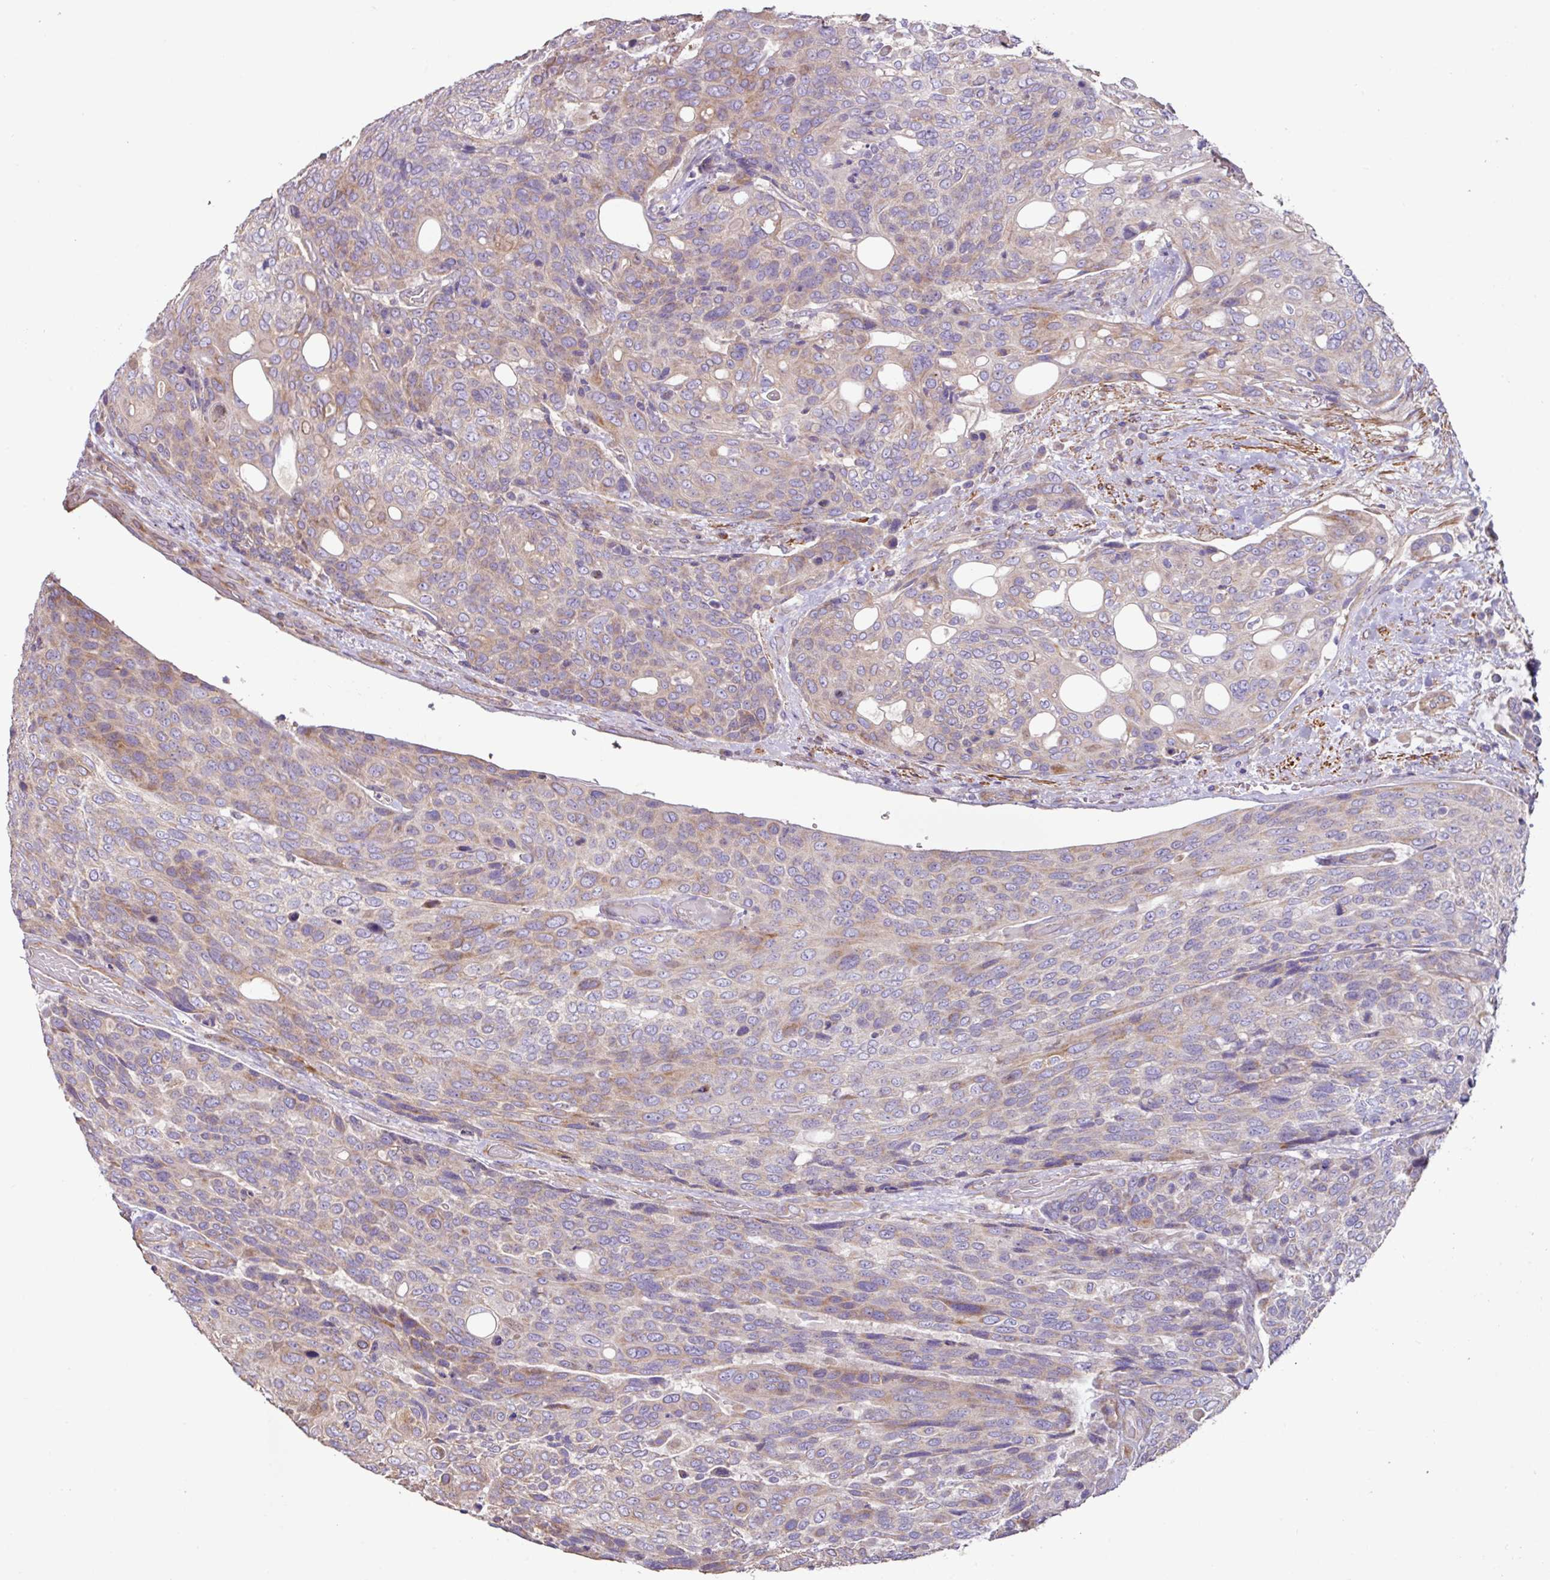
{"staining": {"intensity": "weak", "quantity": "25%-75%", "location": "cytoplasmic/membranous"}, "tissue": "urothelial cancer", "cell_type": "Tumor cells", "image_type": "cancer", "snomed": [{"axis": "morphology", "description": "Urothelial carcinoma, High grade"}, {"axis": "topography", "description": "Urinary bladder"}], "caption": "Immunohistochemistry (IHC) staining of urothelial cancer, which shows low levels of weak cytoplasmic/membranous expression in approximately 25%-75% of tumor cells indicating weak cytoplasmic/membranous protein staining. The staining was performed using DAB (3,3'-diaminobenzidine) (brown) for protein detection and nuclei were counterstained in hematoxylin (blue).", "gene": "MRRF", "patient": {"sex": "female", "age": 70}}